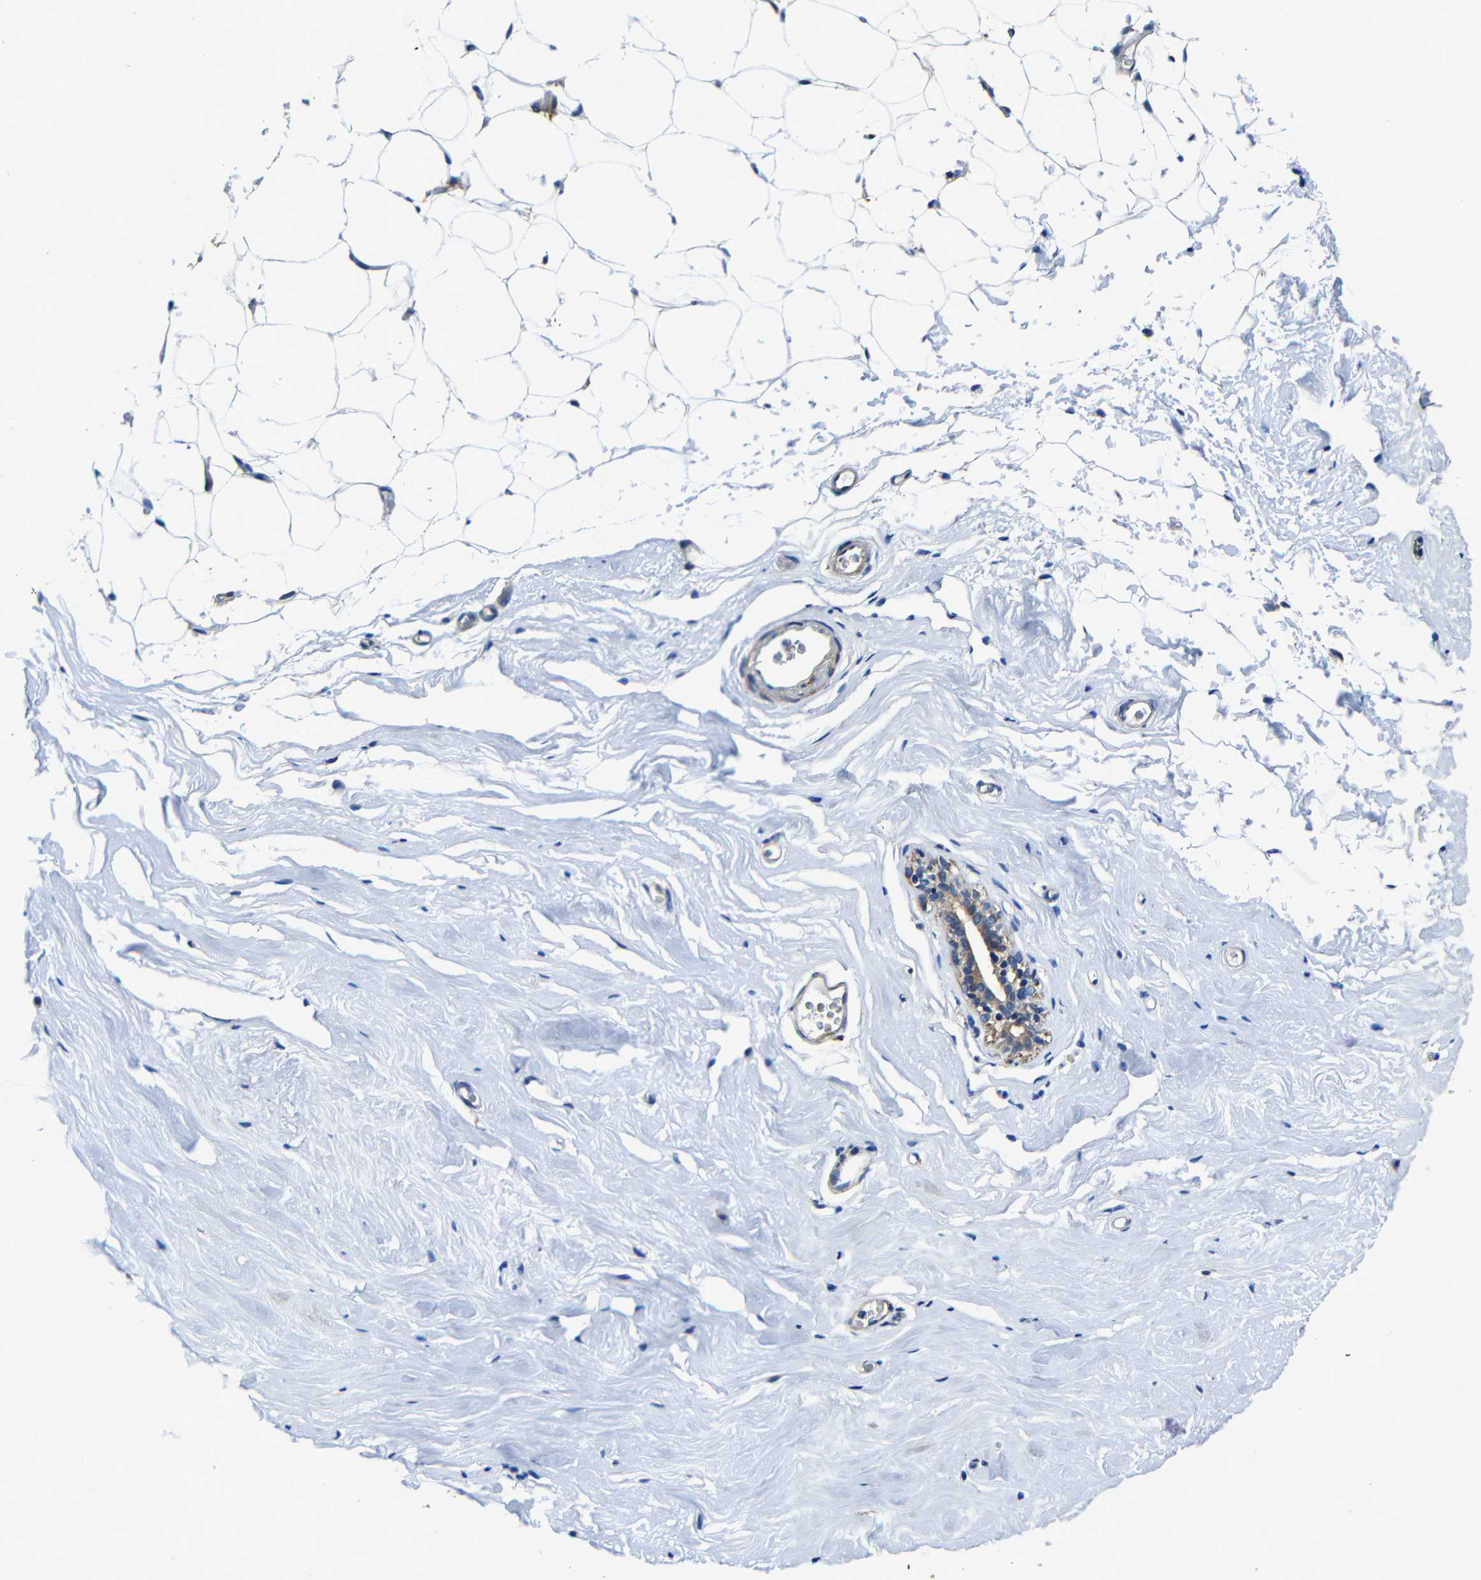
{"staining": {"intensity": "negative", "quantity": "none", "location": "none"}, "tissue": "breast", "cell_type": "Adipocytes", "image_type": "normal", "snomed": [{"axis": "morphology", "description": "Normal tissue, NOS"}, {"axis": "topography", "description": "Breast"}], "caption": "Human breast stained for a protein using IHC exhibits no positivity in adipocytes.", "gene": "GDI1", "patient": {"sex": "female", "age": 75}}